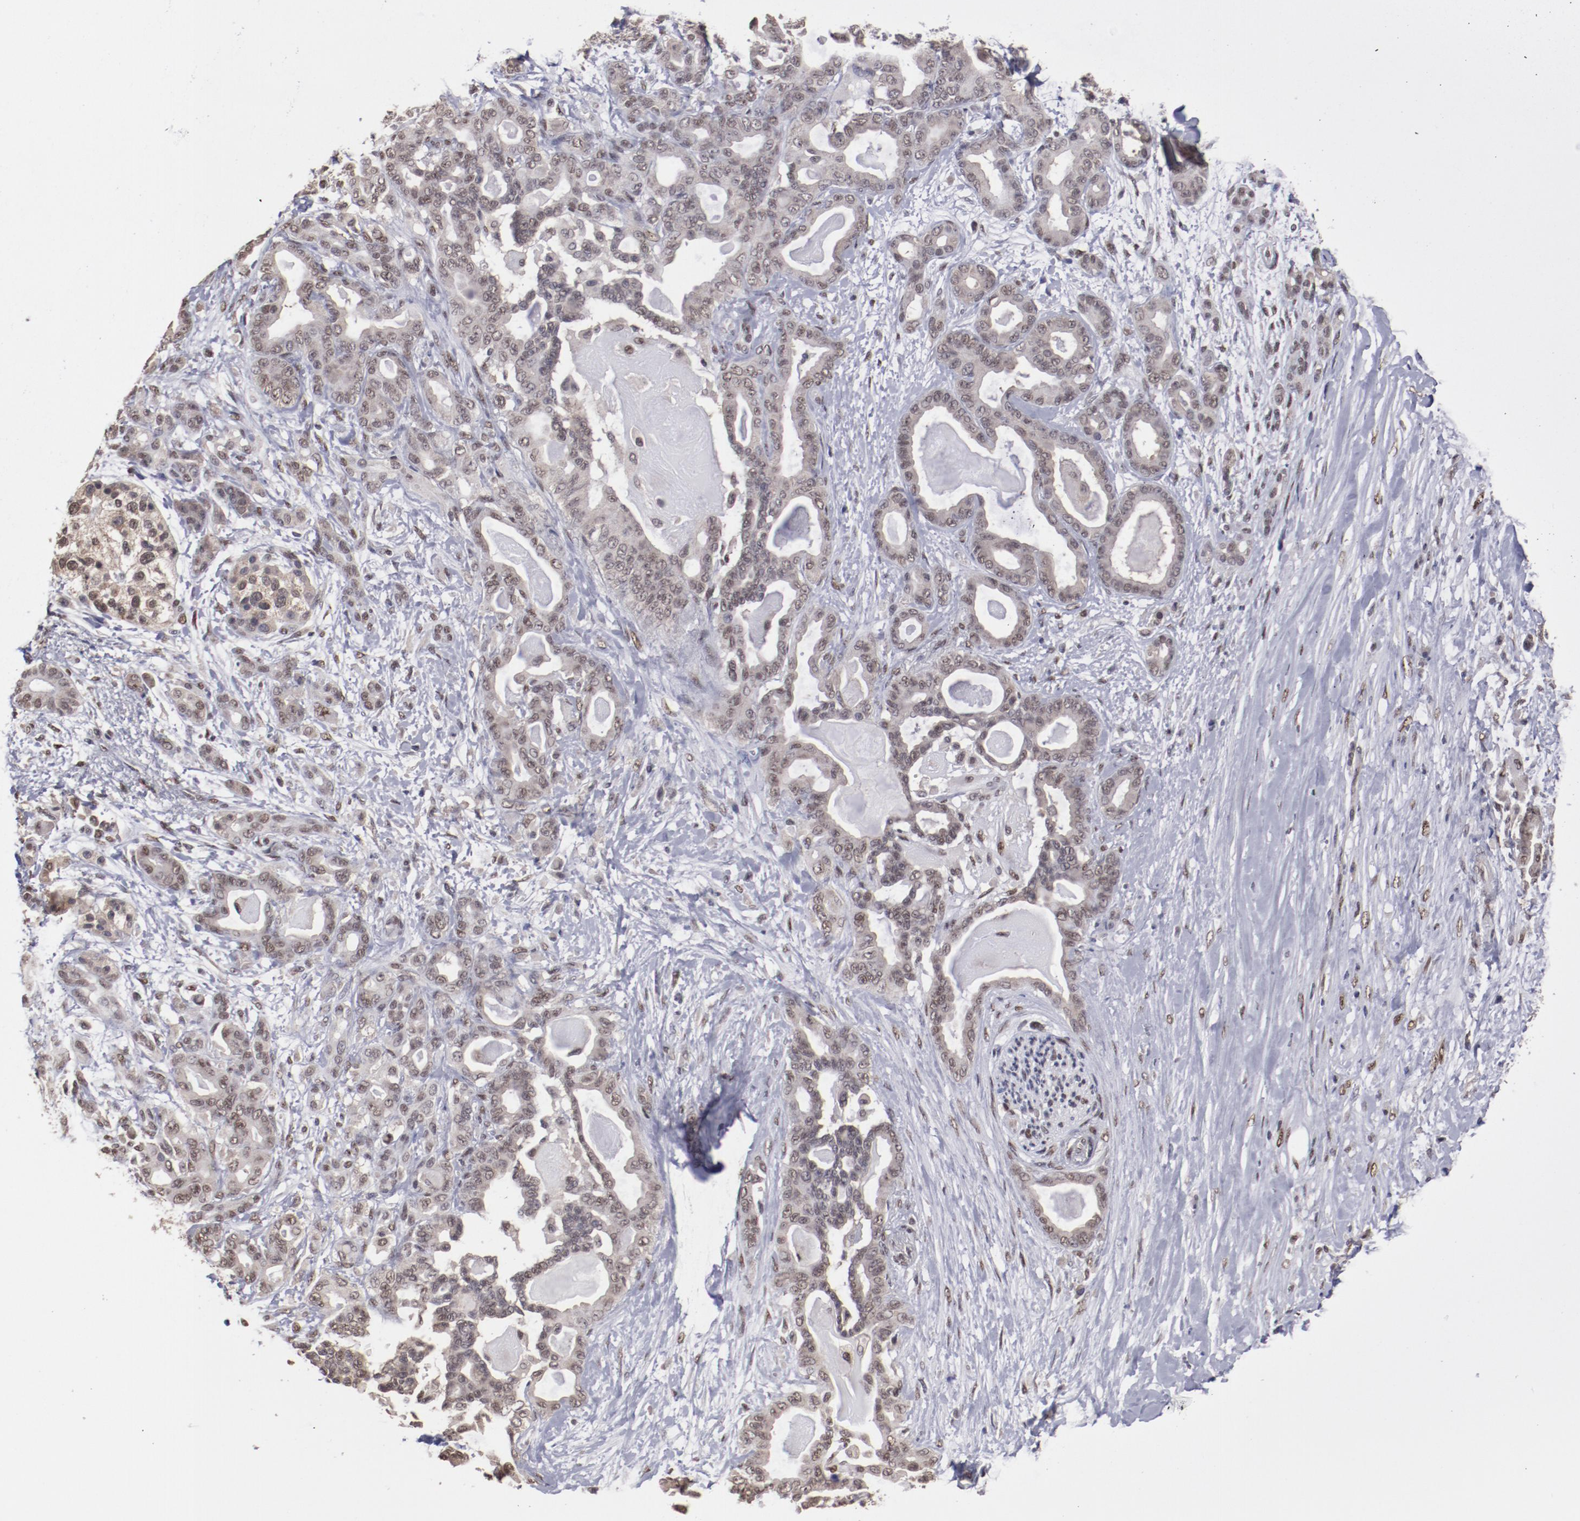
{"staining": {"intensity": "weak", "quantity": "25%-75%", "location": "nuclear"}, "tissue": "pancreatic cancer", "cell_type": "Tumor cells", "image_type": "cancer", "snomed": [{"axis": "morphology", "description": "Adenocarcinoma, NOS"}, {"axis": "topography", "description": "Pancreas"}], "caption": "About 25%-75% of tumor cells in adenocarcinoma (pancreatic) reveal weak nuclear protein positivity as visualized by brown immunohistochemical staining.", "gene": "ARNT", "patient": {"sex": "male", "age": 63}}